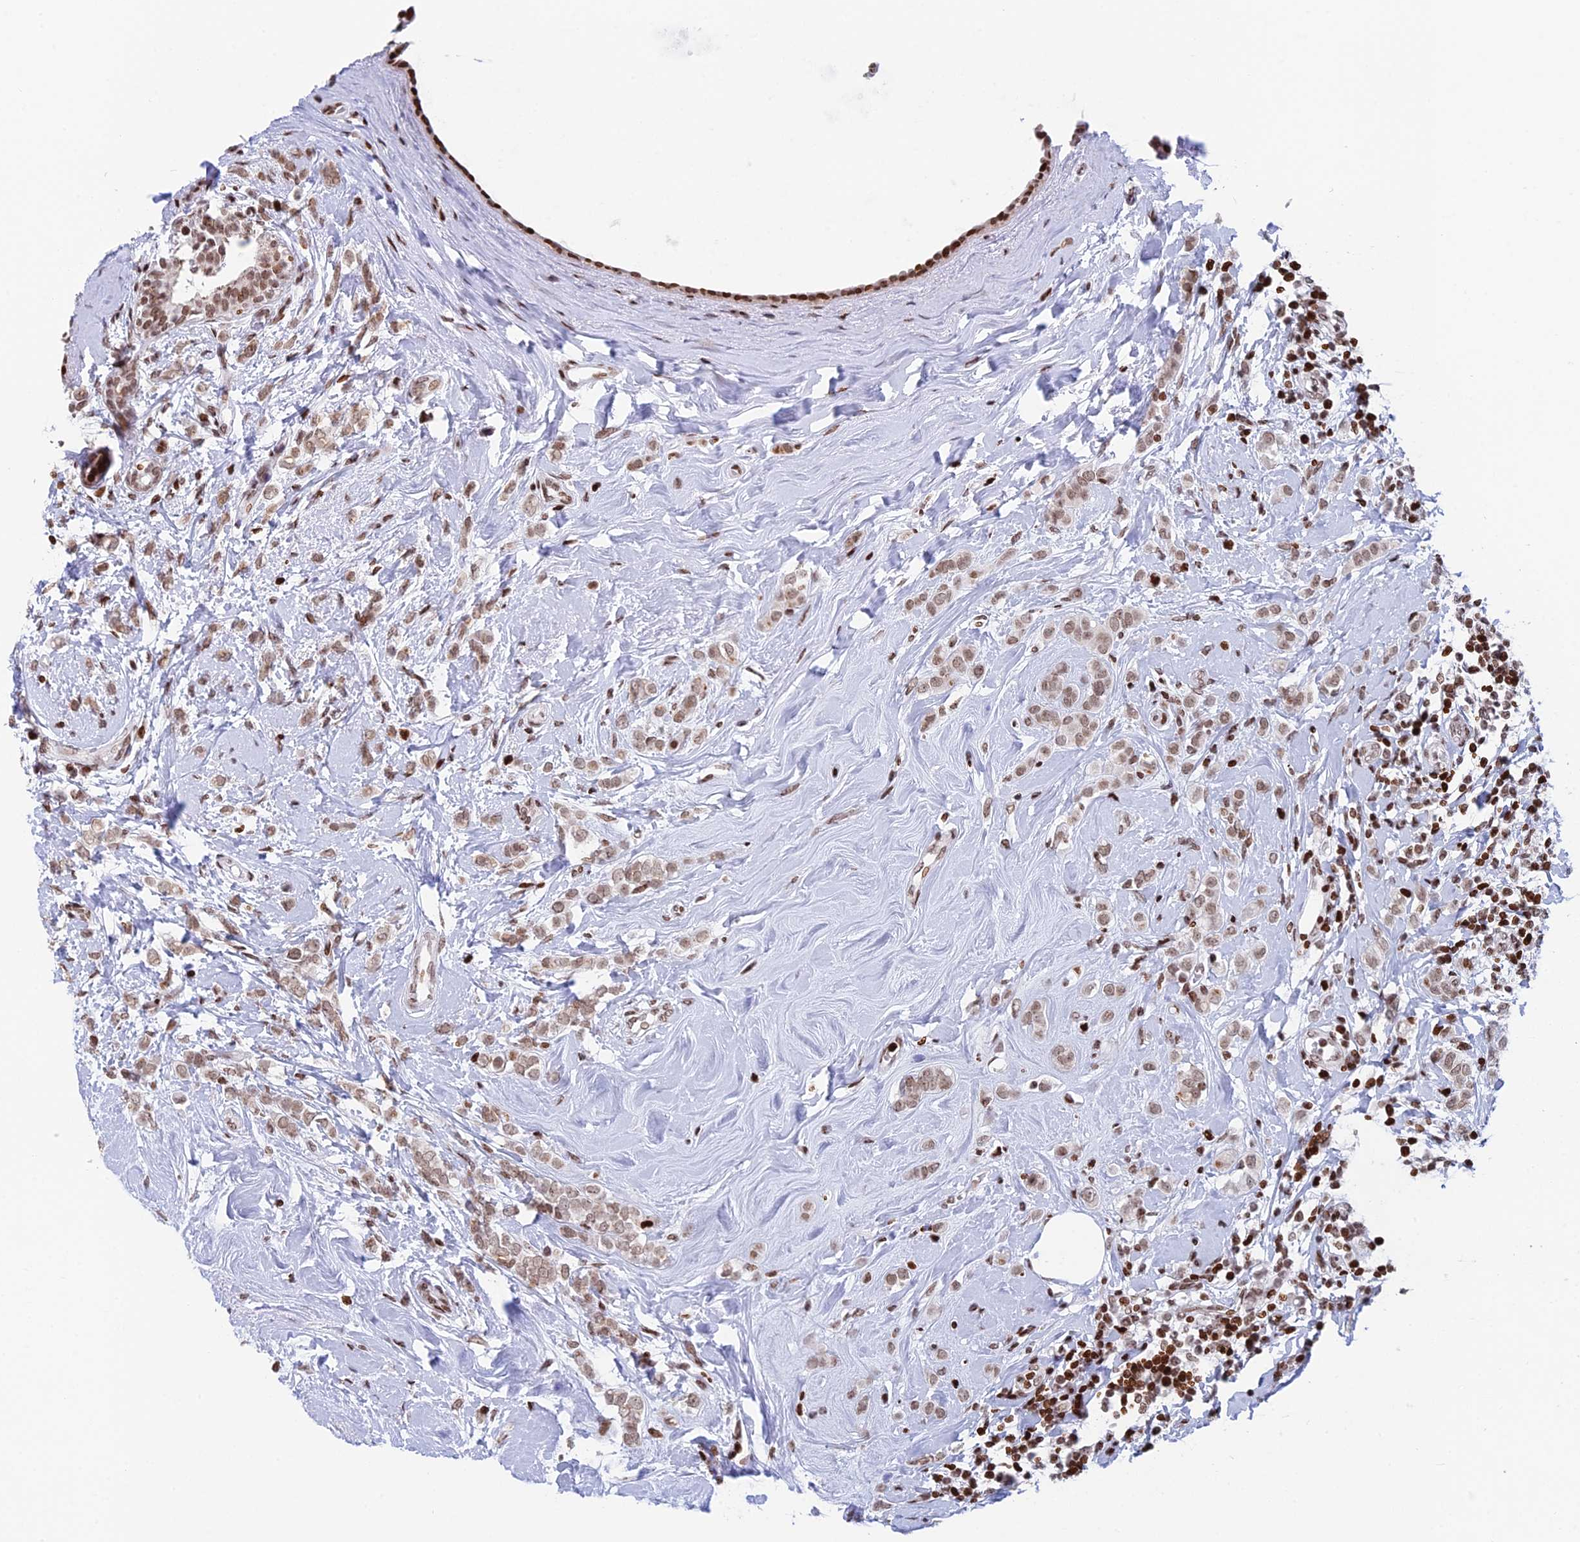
{"staining": {"intensity": "weak", "quantity": ">75%", "location": "nuclear"}, "tissue": "breast cancer", "cell_type": "Tumor cells", "image_type": "cancer", "snomed": [{"axis": "morphology", "description": "Lobular carcinoma"}, {"axis": "topography", "description": "Breast"}], "caption": "The image exhibits staining of breast lobular carcinoma, revealing weak nuclear protein staining (brown color) within tumor cells.", "gene": "RPAP1", "patient": {"sex": "female", "age": 47}}